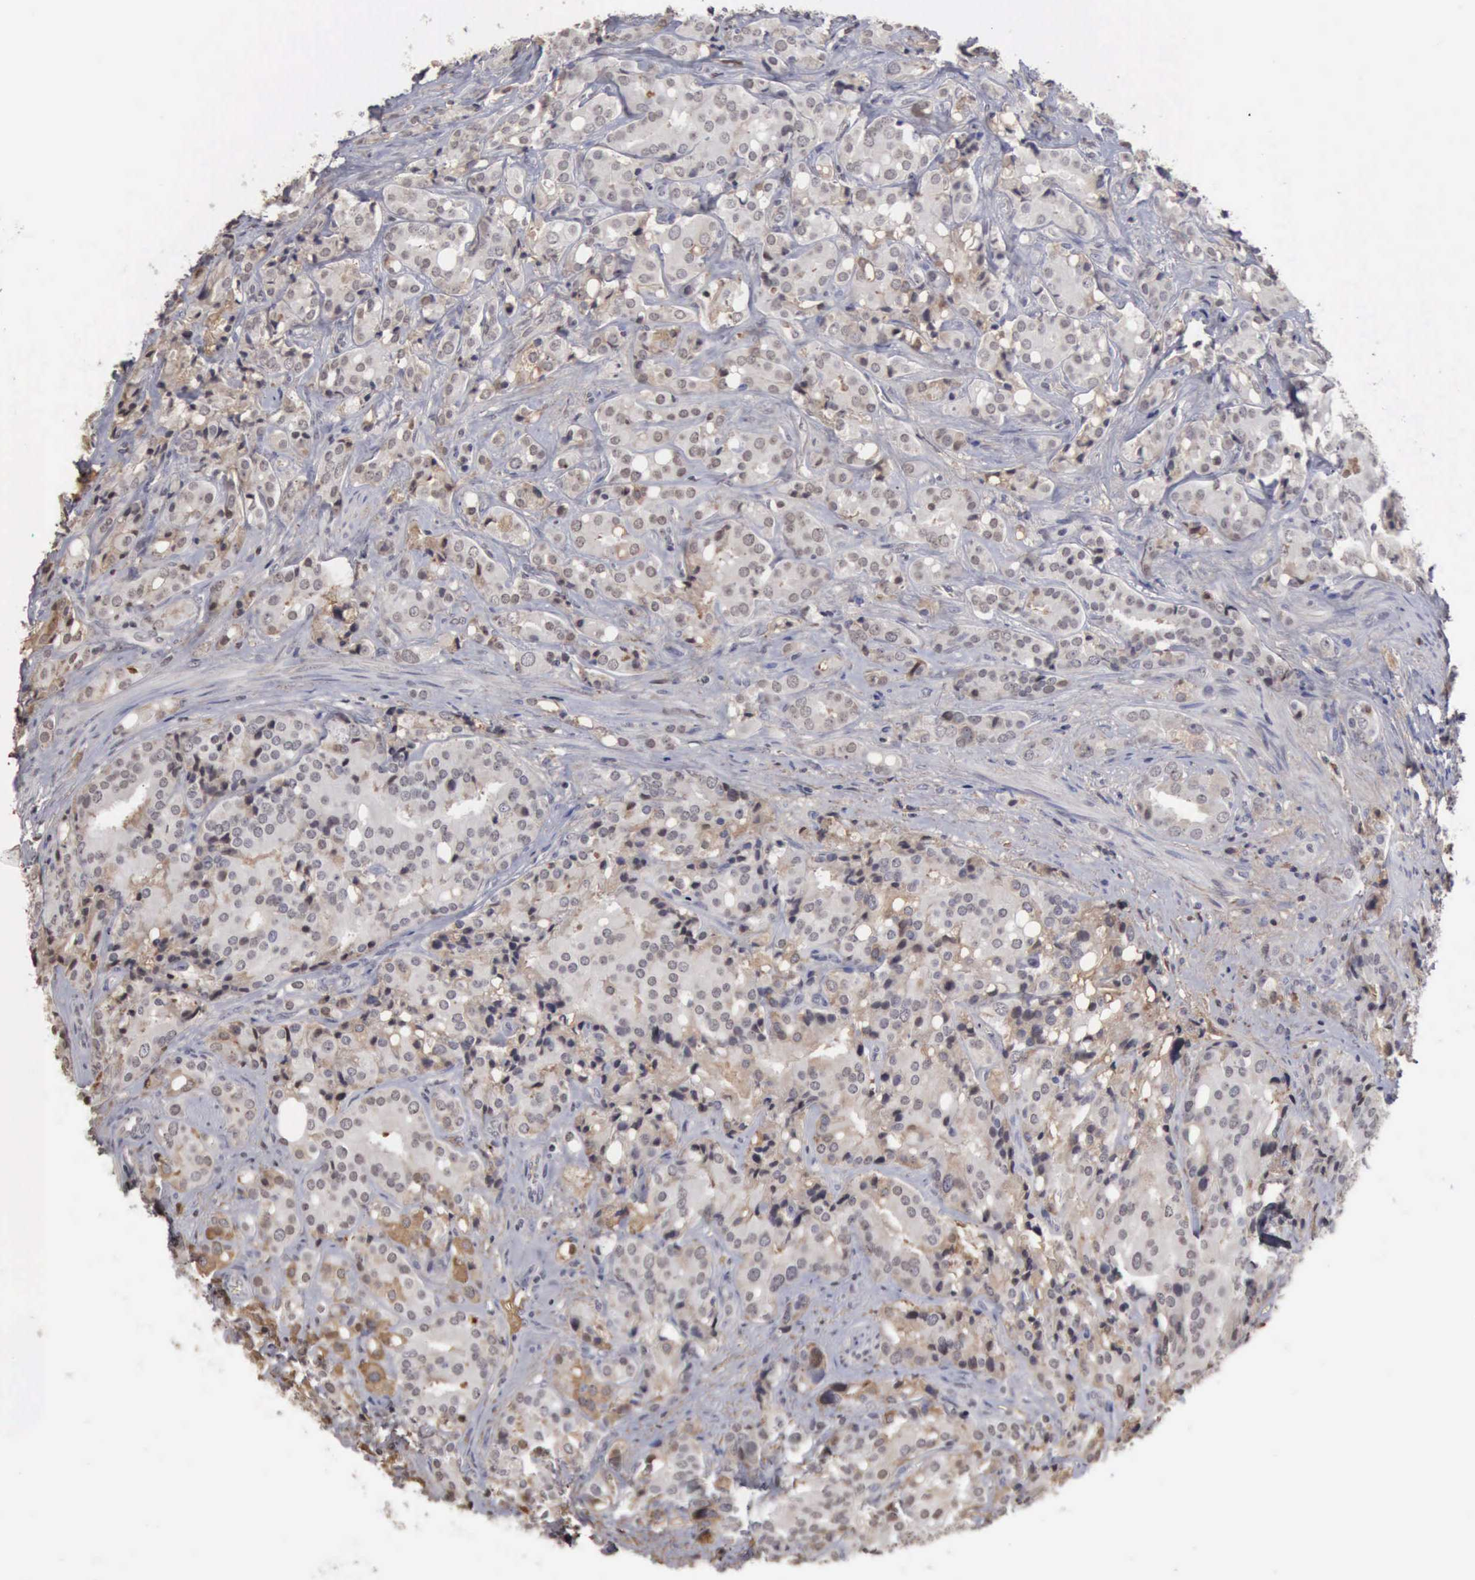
{"staining": {"intensity": "weak", "quantity": "<25%", "location": "nuclear"}, "tissue": "prostate cancer", "cell_type": "Tumor cells", "image_type": "cancer", "snomed": [{"axis": "morphology", "description": "Adenocarcinoma, High grade"}, {"axis": "topography", "description": "Prostate"}], "caption": "High magnification brightfield microscopy of prostate cancer stained with DAB (brown) and counterstained with hematoxylin (blue): tumor cells show no significant positivity.", "gene": "SERPINA1", "patient": {"sex": "male", "age": 68}}